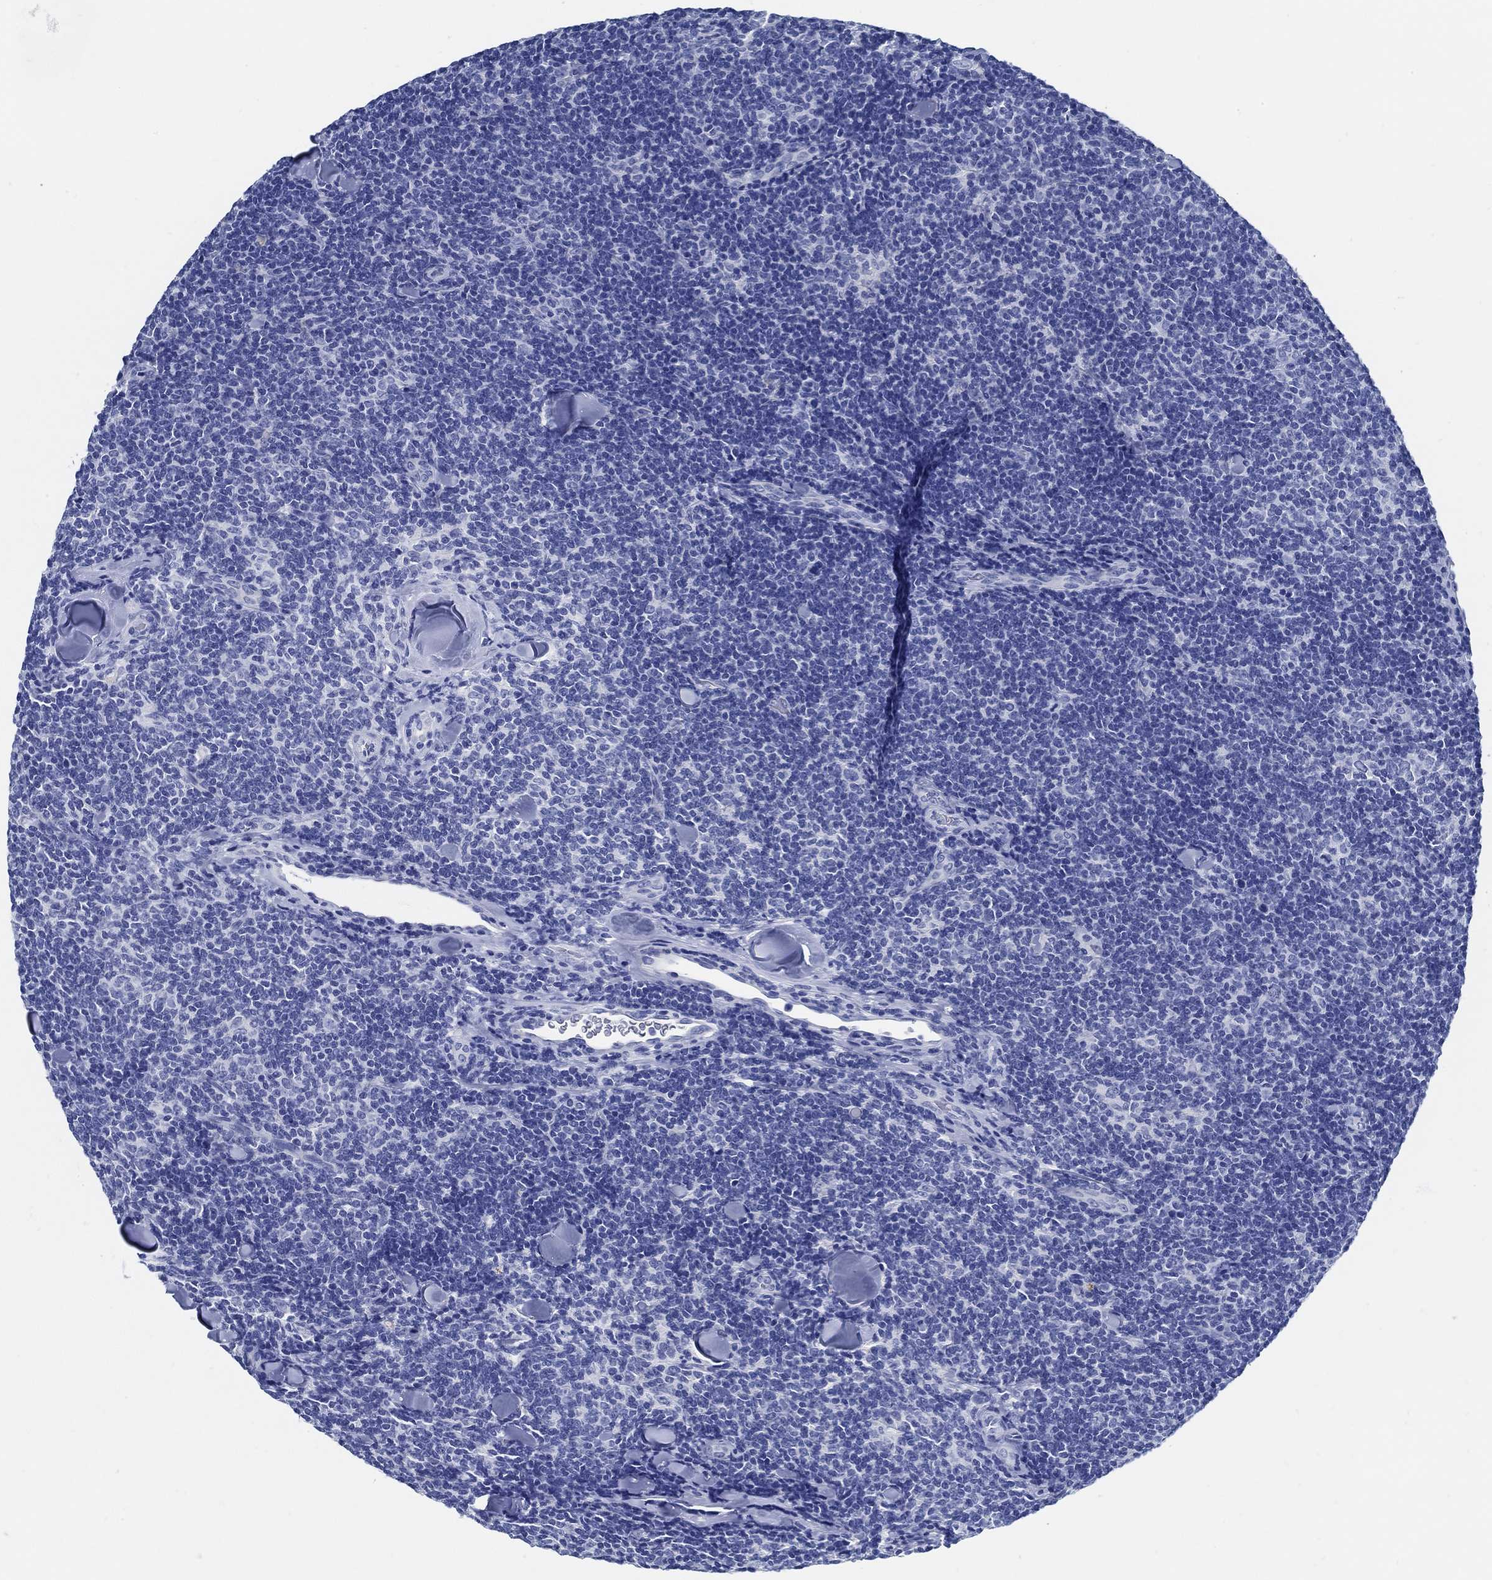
{"staining": {"intensity": "negative", "quantity": "none", "location": "none"}, "tissue": "lymphoma", "cell_type": "Tumor cells", "image_type": "cancer", "snomed": [{"axis": "morphology", "description": "Malignant lymphoma, non-Hodgkin's type, Low grade"}, {"axis": "topography", "description": "Lymph node"}], "caption": "This histopathology image is of lymphoma stained with immunohistochemistry to label a protein in brown with the nuclei are counter-stained blue. There is no expression in tumor cells. Nuclei are stained in blue.", "gene": "SLC45A1", "patient": {"sex": "female", "age": 56}}